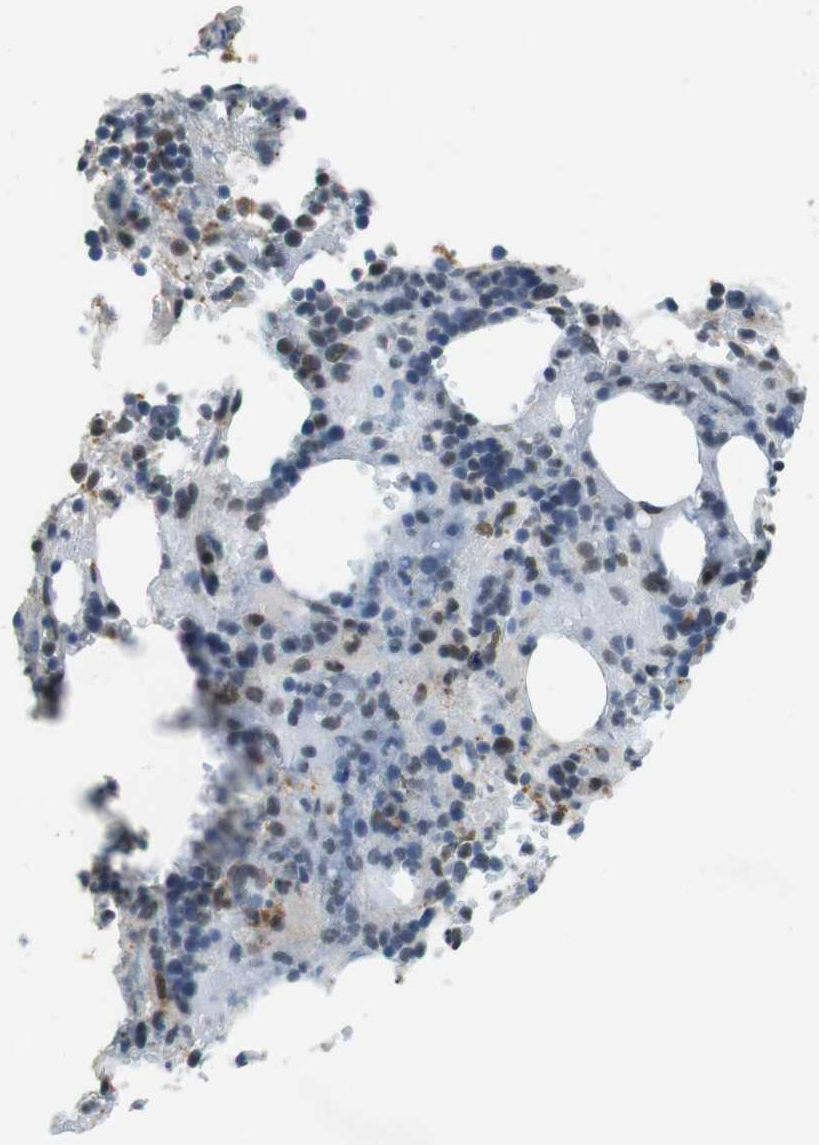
{"staining": {"intensity": "moderate", "quantity": "<25%", "location": "nuclear"}, "tissue": "bone marrow", "cell_type": "Hematopoietic cells", "image_type": "normal", "snomed": [{"axis": "morphology", "description": "Normal tissue, NOS"}, {"axis": "topography", "description": "Bone marrow"}], "caption": "Brown immunohistochemical staining in unremarkable bone marrow reveals moderate nuclear staining in approximately <25% of hematopoietic cells.", "gene": "USP7", "patient": {"sex": "female", "age": 73}}